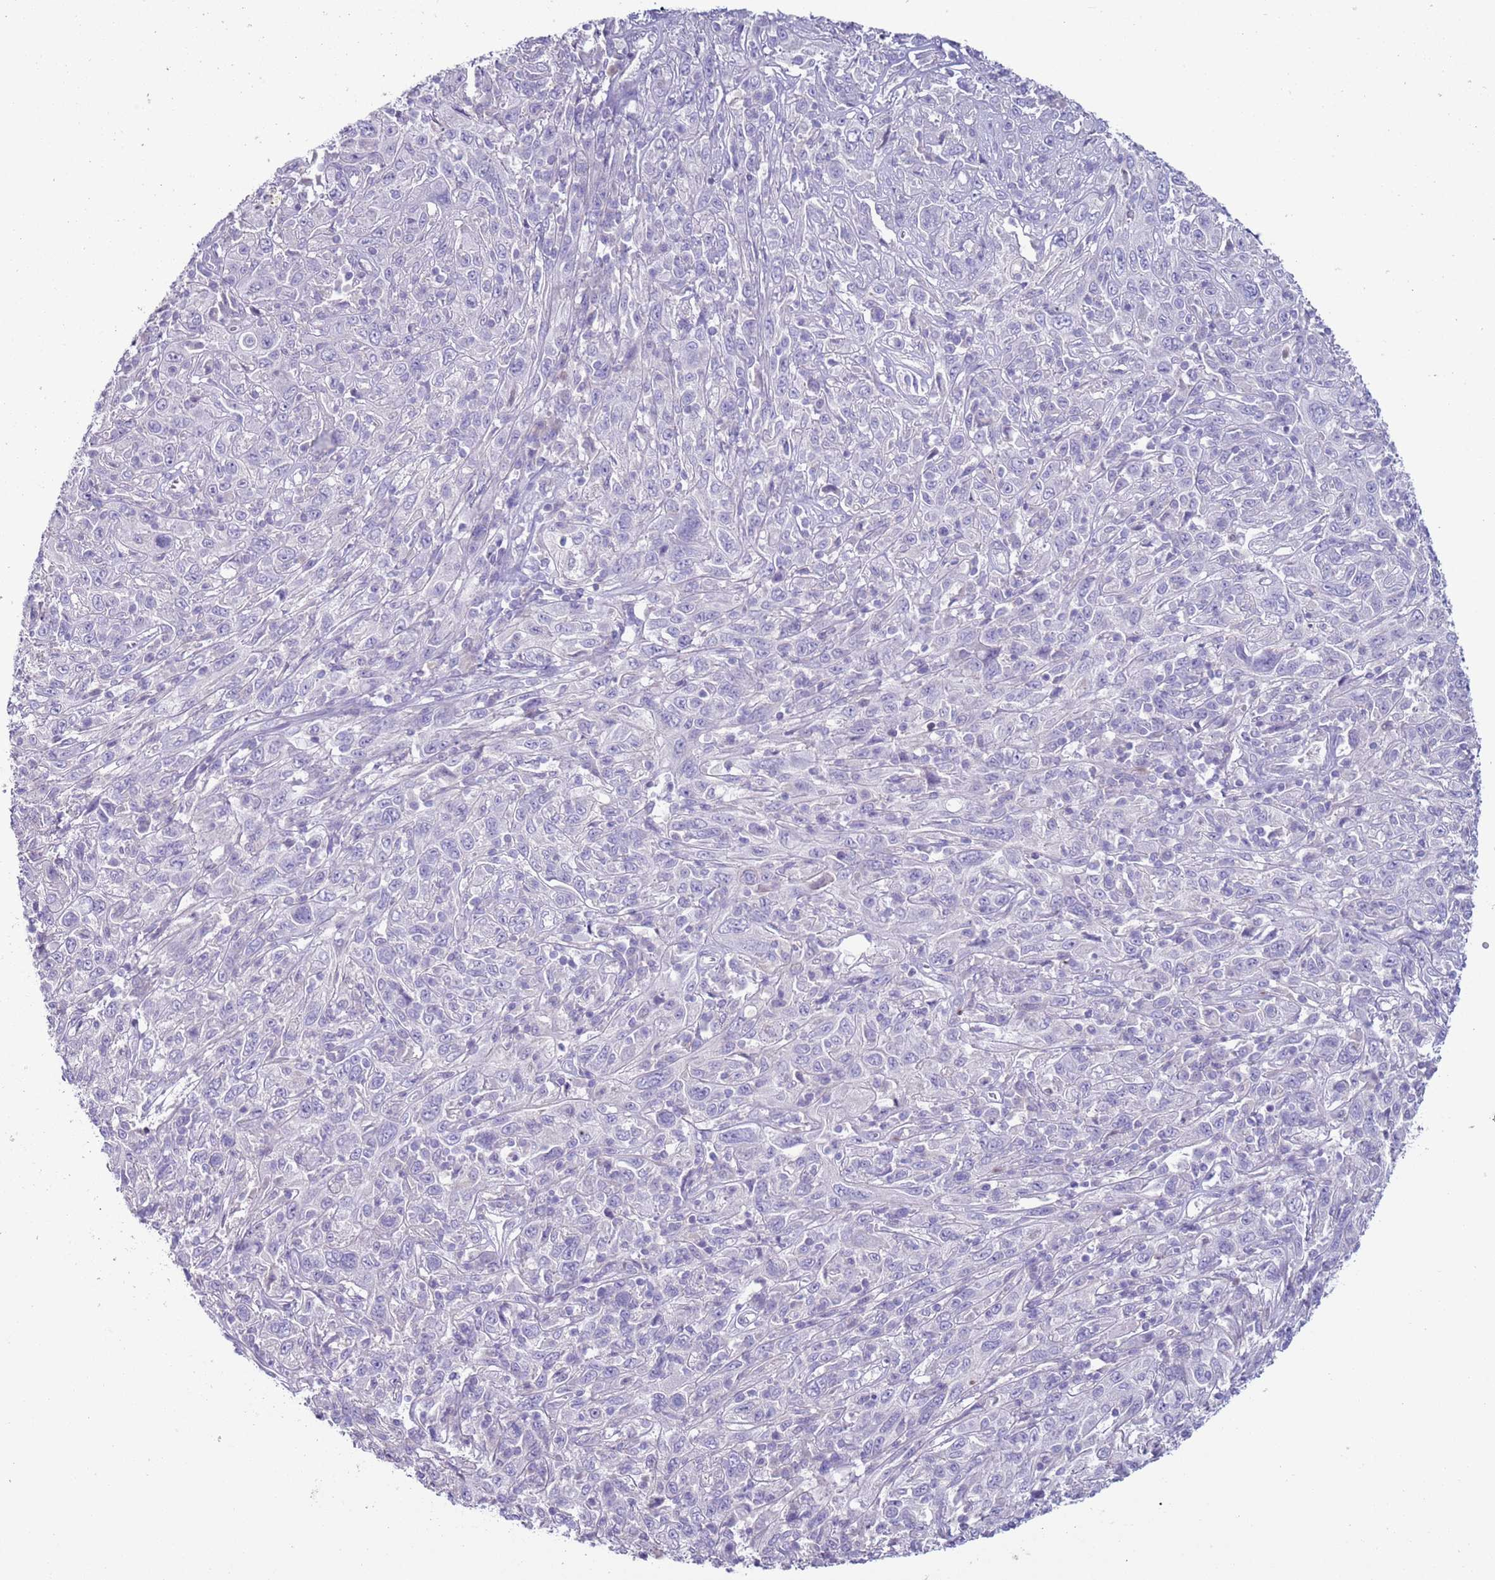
{"staining": {"intensity": "negative", "quantity": "none", "location": "none"}, "tissue": "cervical cancer", "cell_type": "Tumor cells", "image_type": "cancer", "snomed": [{"axis": "morphology", "description": "Squamous cell carcinoma, NOS"}, {"axis": "topography", "description": "Cervix"}], "caption": "Protein analysis of squamous cell carcinoma (cervical) demonstrates no significant positivity in tumor cells.", "gene": "NPAP1", "patient": {"sex": "female", "age": 46}}